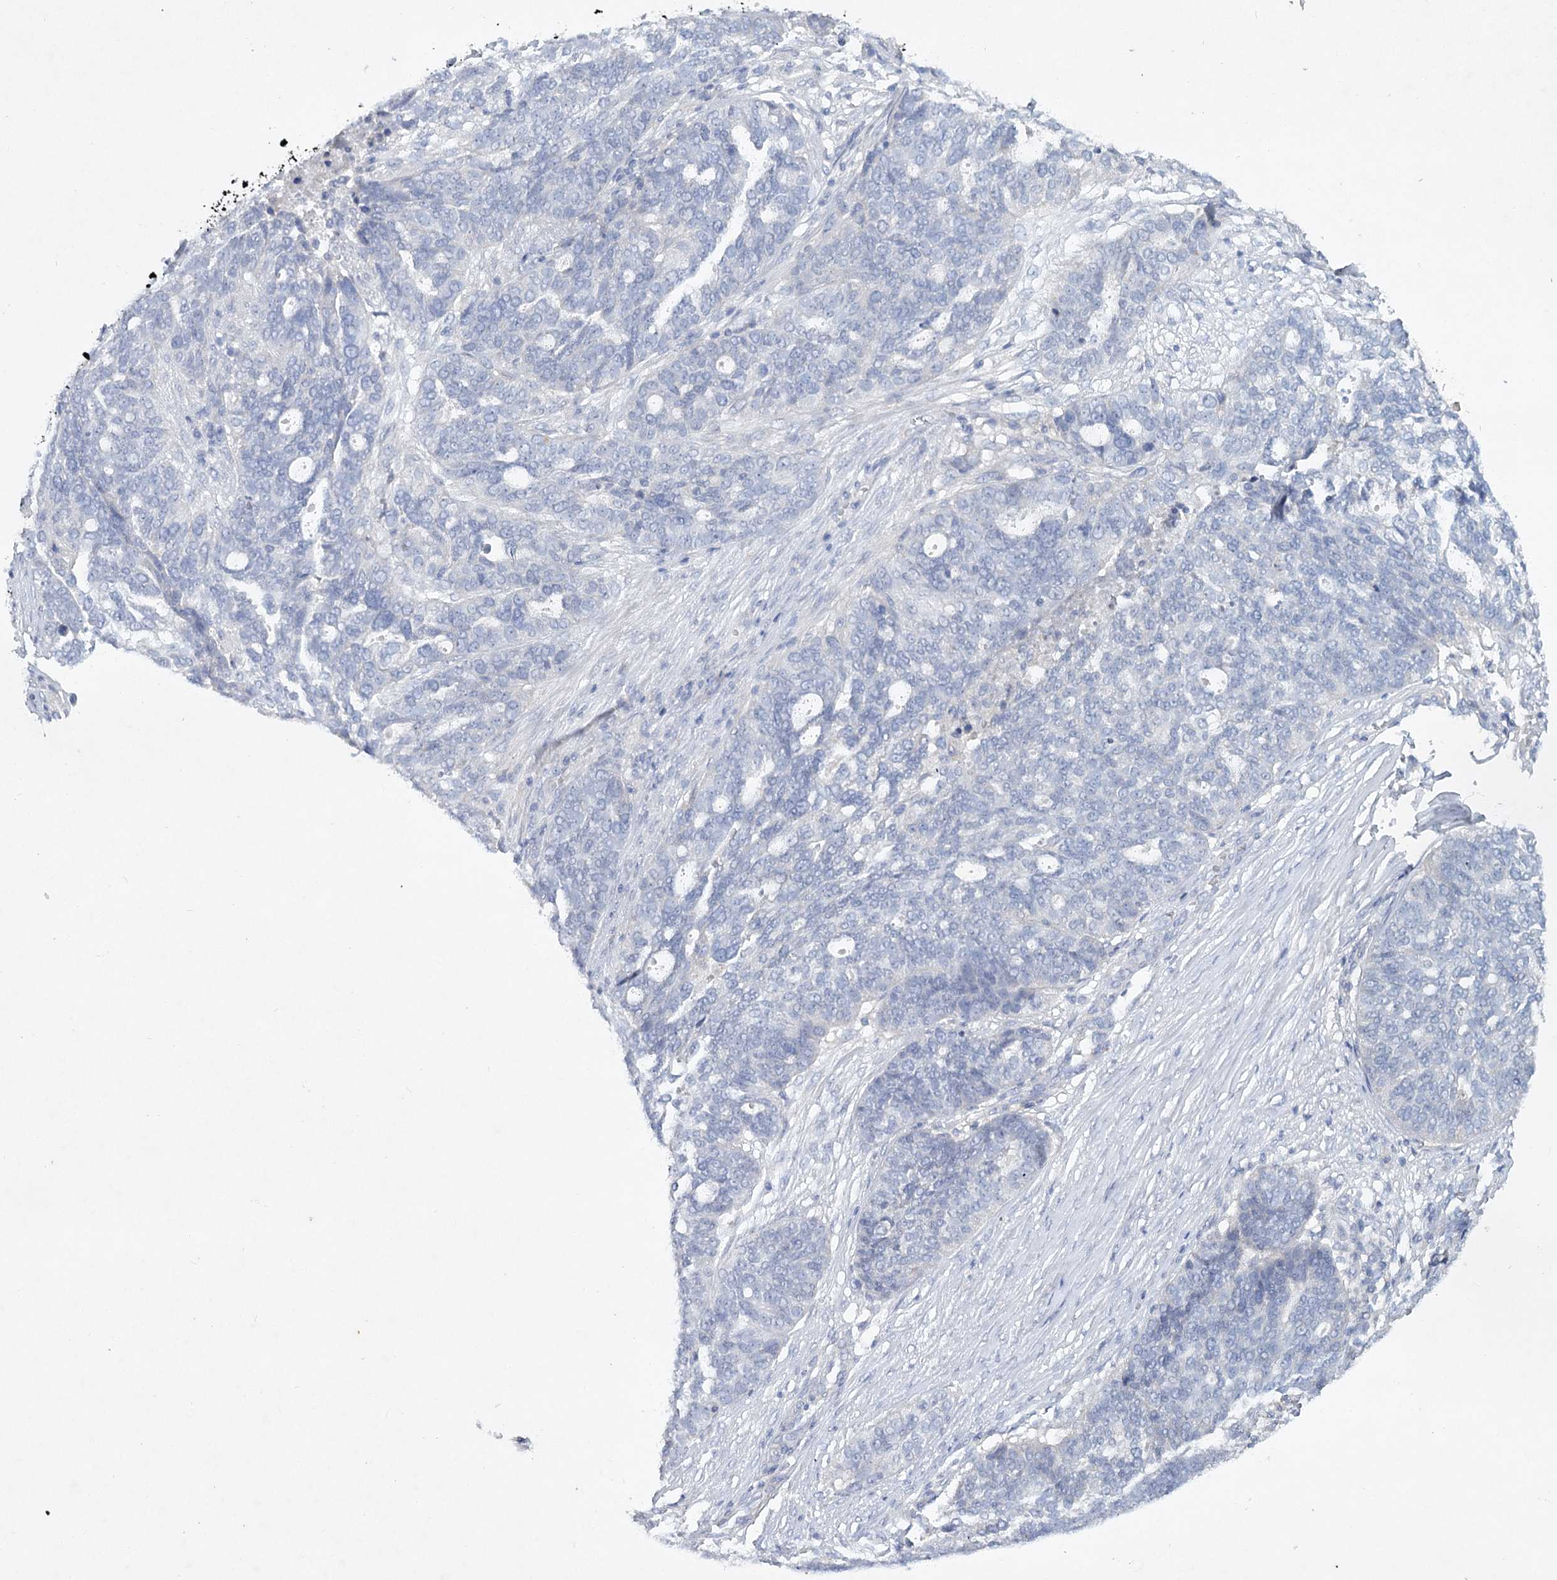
{"staining": {"intensity": "negative", "quantity": "none", "location": "none"}, "tissue": "ovarian cancer", "cell_type": "Tumor cells", "image_type": "cancer", "snomed": [{"axis": "morphology", "description": "Cystadenocarcinoma, serous, NOS"}, {"axis": "topography", "description": "Ovary"}], "caption": "Immunohistochemistry (IHC) micrograph of serous cystadenocarcinoma (ovarian) stained for a protein (brown), which exhibits no expression in tumor cells.", "gene": "MAP3K13", "patient": {"sex": "female", "age": 59}}